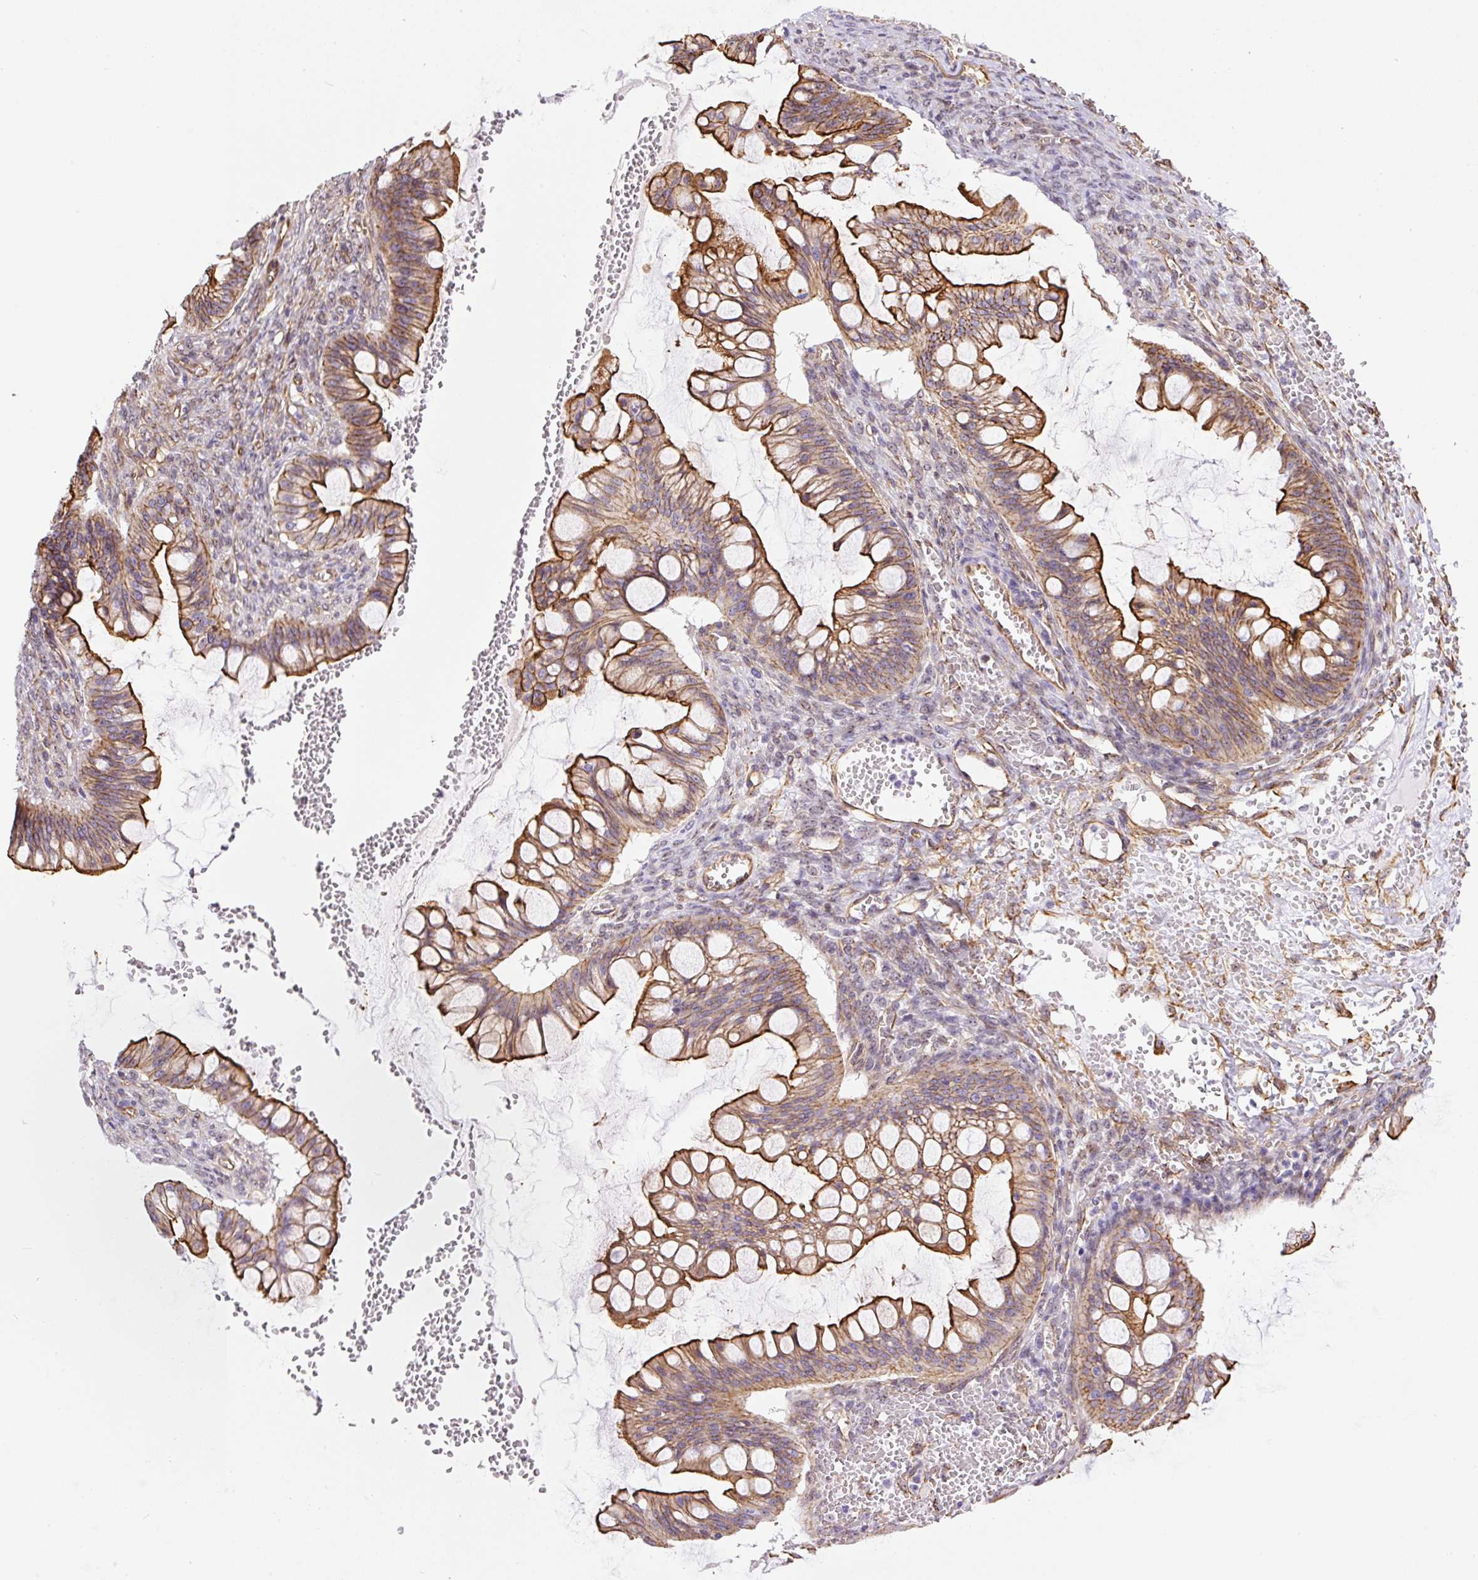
{"staining": {"intensity": "strong", "quantity": ">75%", "location": "cytoplasmic/membranous"}, "tissue": "ovarian cancer", "cell_type": "Tumor cells", "image_type": "cancer", "snomed": [{"axis": "morphology", "description": "Cystadenocarcinoma, mucinous, NOS"}, {"axis": "topography", "description": "Ovary"}], "caption": "Ovarian cancer (mucinous cystadenocarcinoma) stained with a brown dye reveals strong cytoplasmic/membranous positive staining in about >75% of tumor cells.", "gene": "MYO5C", "patient": {"sex": "female", "age": 73}}